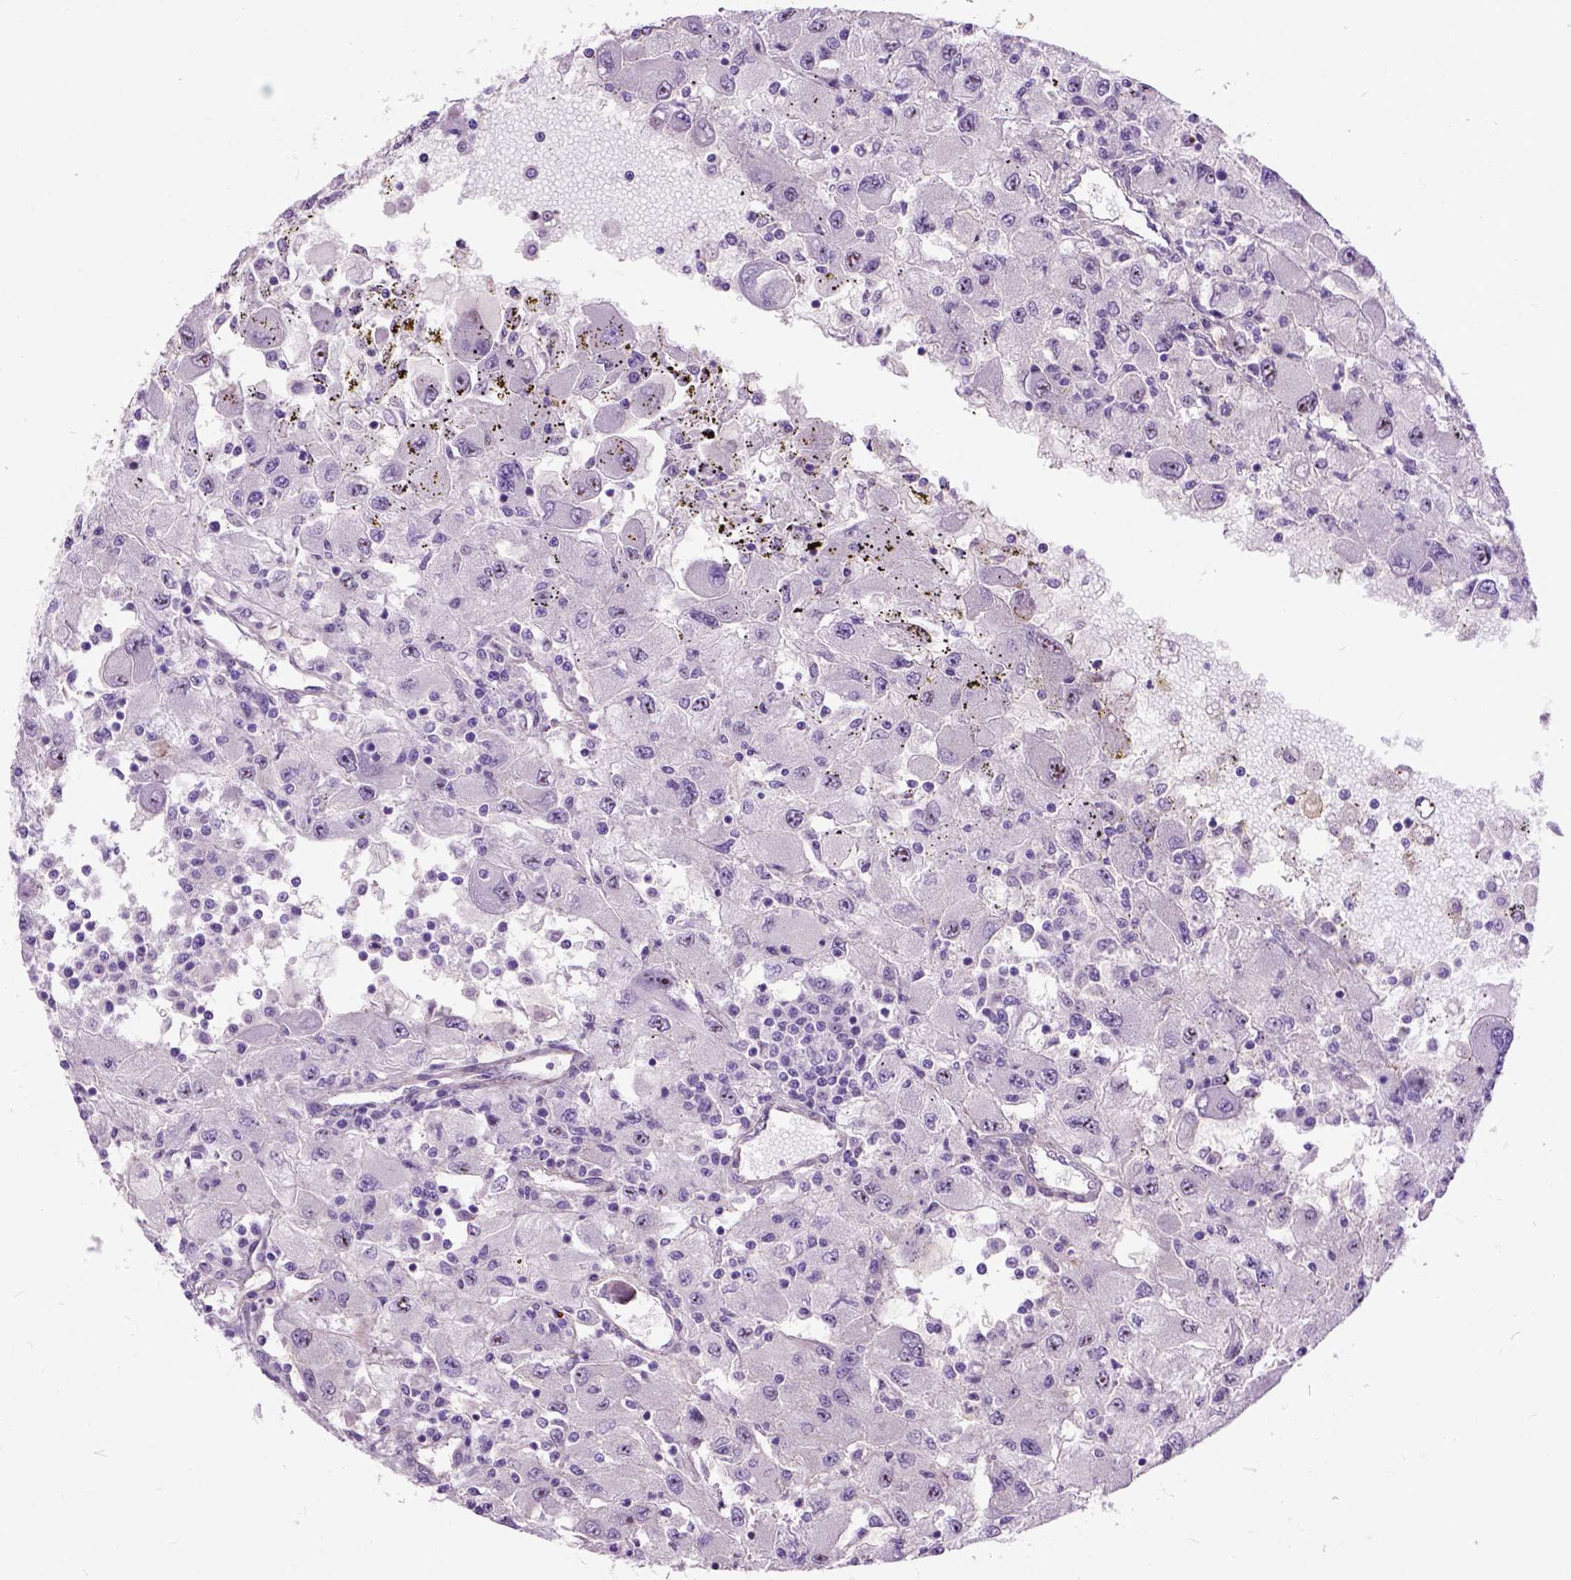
{"staining": {"intensity": "negative", "quantity": "none", "location": "none"}, "tissue": "renal cancer", "cell_type": "Tumor cells", "image_type": "cancer", "snomed": [{"axis": "morphology", "description": "Adenocarcinoma, NOS"}, {"axis": "topography", "description": "Kidney"}], "caption": "Immunohistochemistry of renal adenocarcinoma reveals no staining in tumor cells.", "gene": "MAPT", "patient": {"sex": "female", "age": 67}}